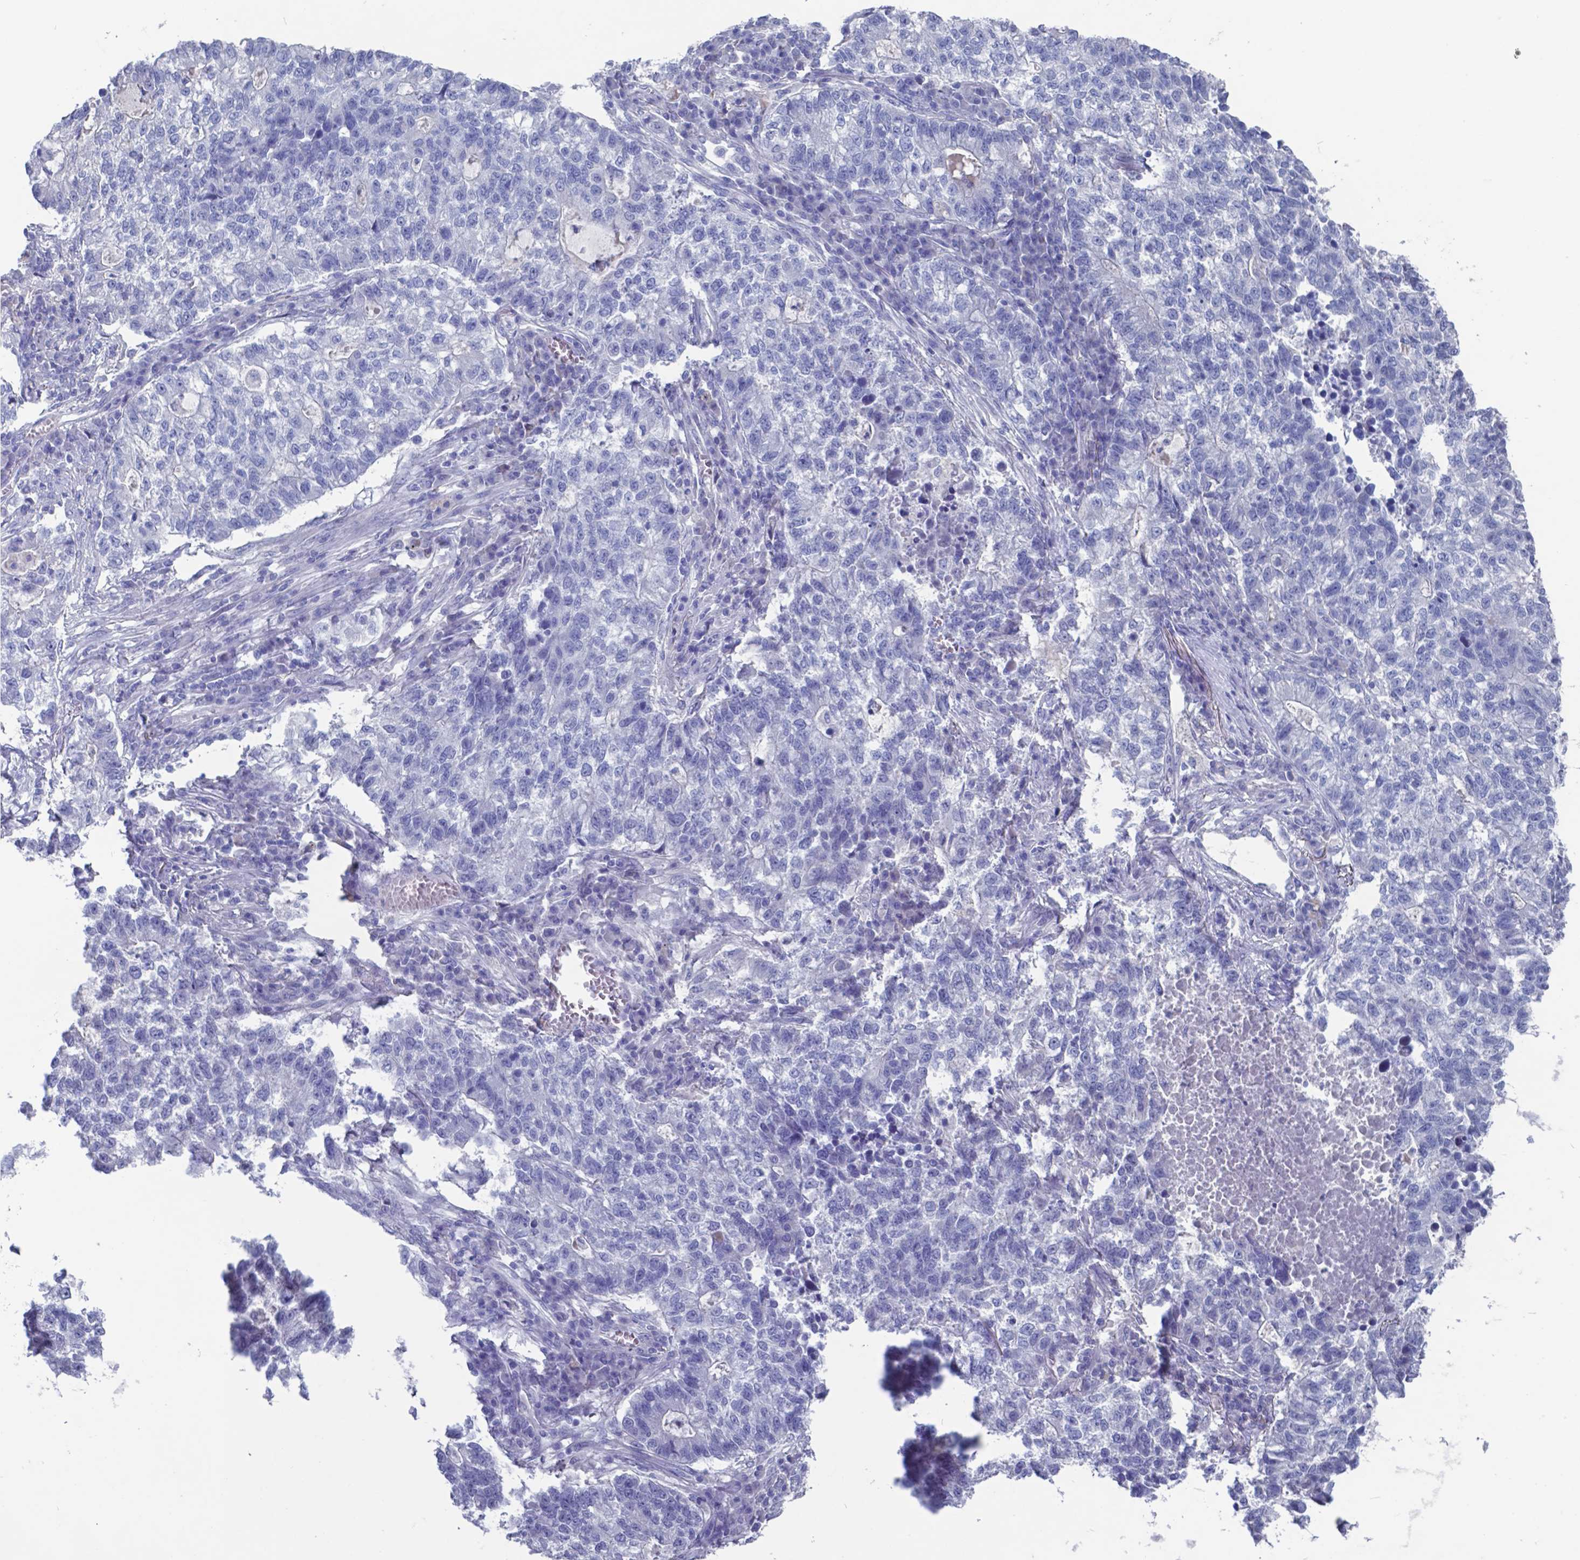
{"staining": {"intensity": "negative", "quantity": "none", "location": "none"}, "tissue": "lung cancer", "cell_type": "Tumor cells", "image_type": "cancer", "snomed": [{"axis": "morphology", "description": "Adenocarcinoma, NOS"}, {"axis": "topography", "description": "Lung"}], "caption": "An immunohistochemistry image of lung cancer is shown. There is no staining in tumor cells of lung cancer.", "gene": "TTR", "patient": {"sex": "male", "age": 57}}